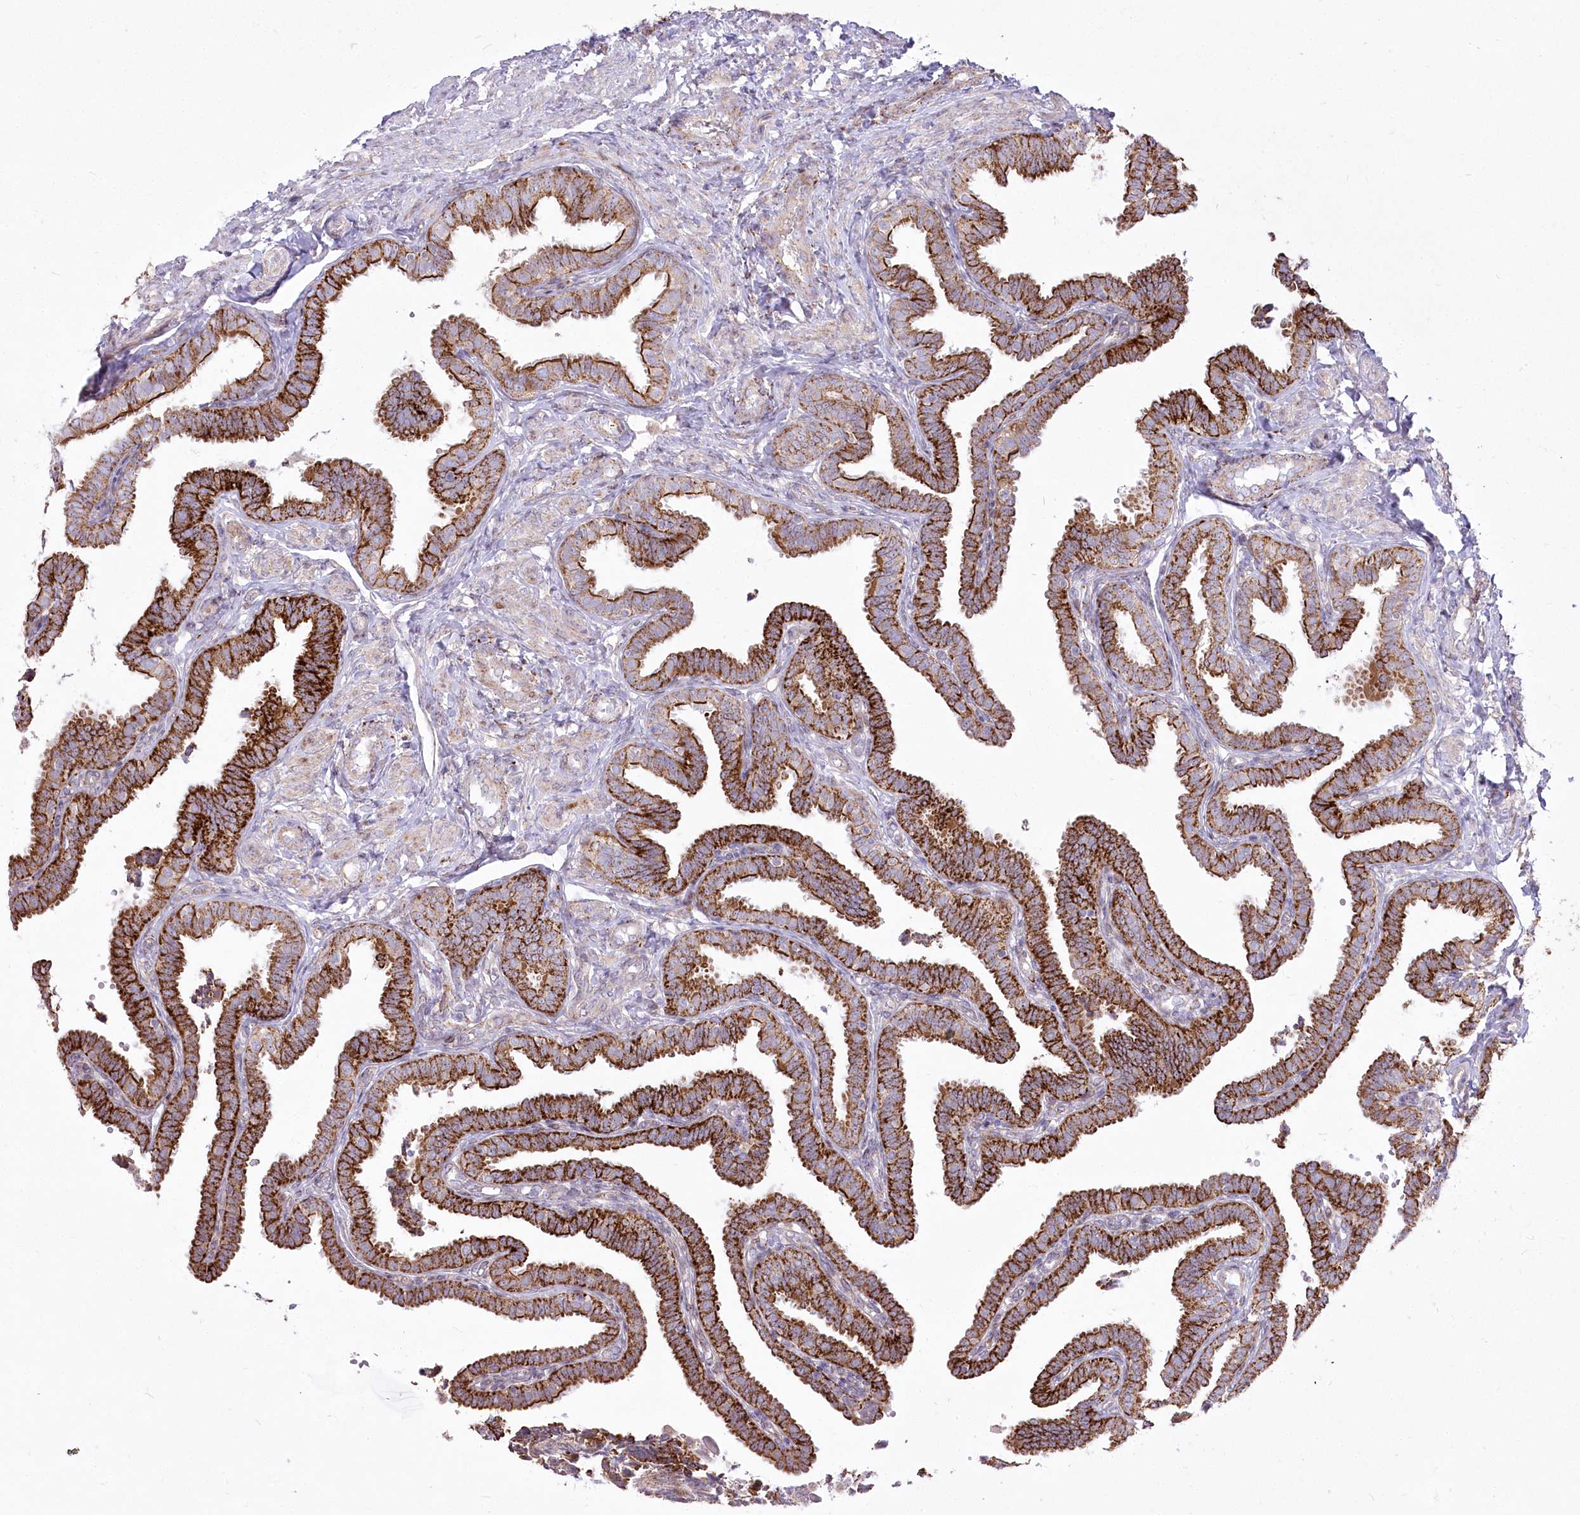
{"staining": {"intensity": "strong", "quantity": "25%-75%", "location": "cytoplasmic/membranous"}, "tissue": "fallopian tube", "cell_type": "Glandular cells", "image_type": "normal", "snomed": [{"axis": "morphology", "description": "Normal tissue, NOS"}, {"axis": "topography", "description": "Fallopian tube"}], "caption": "Protein expression analysis of unremarkable fallopian tube demonstrates strong cytoplasmic/membranous expression in approximately 25%-75% of glandular cells. (brown staining indicates protein expression, while blue staining denotes nuclei).", "gene": "CEP164", "patient": {"sex": "female", "age": 39}}